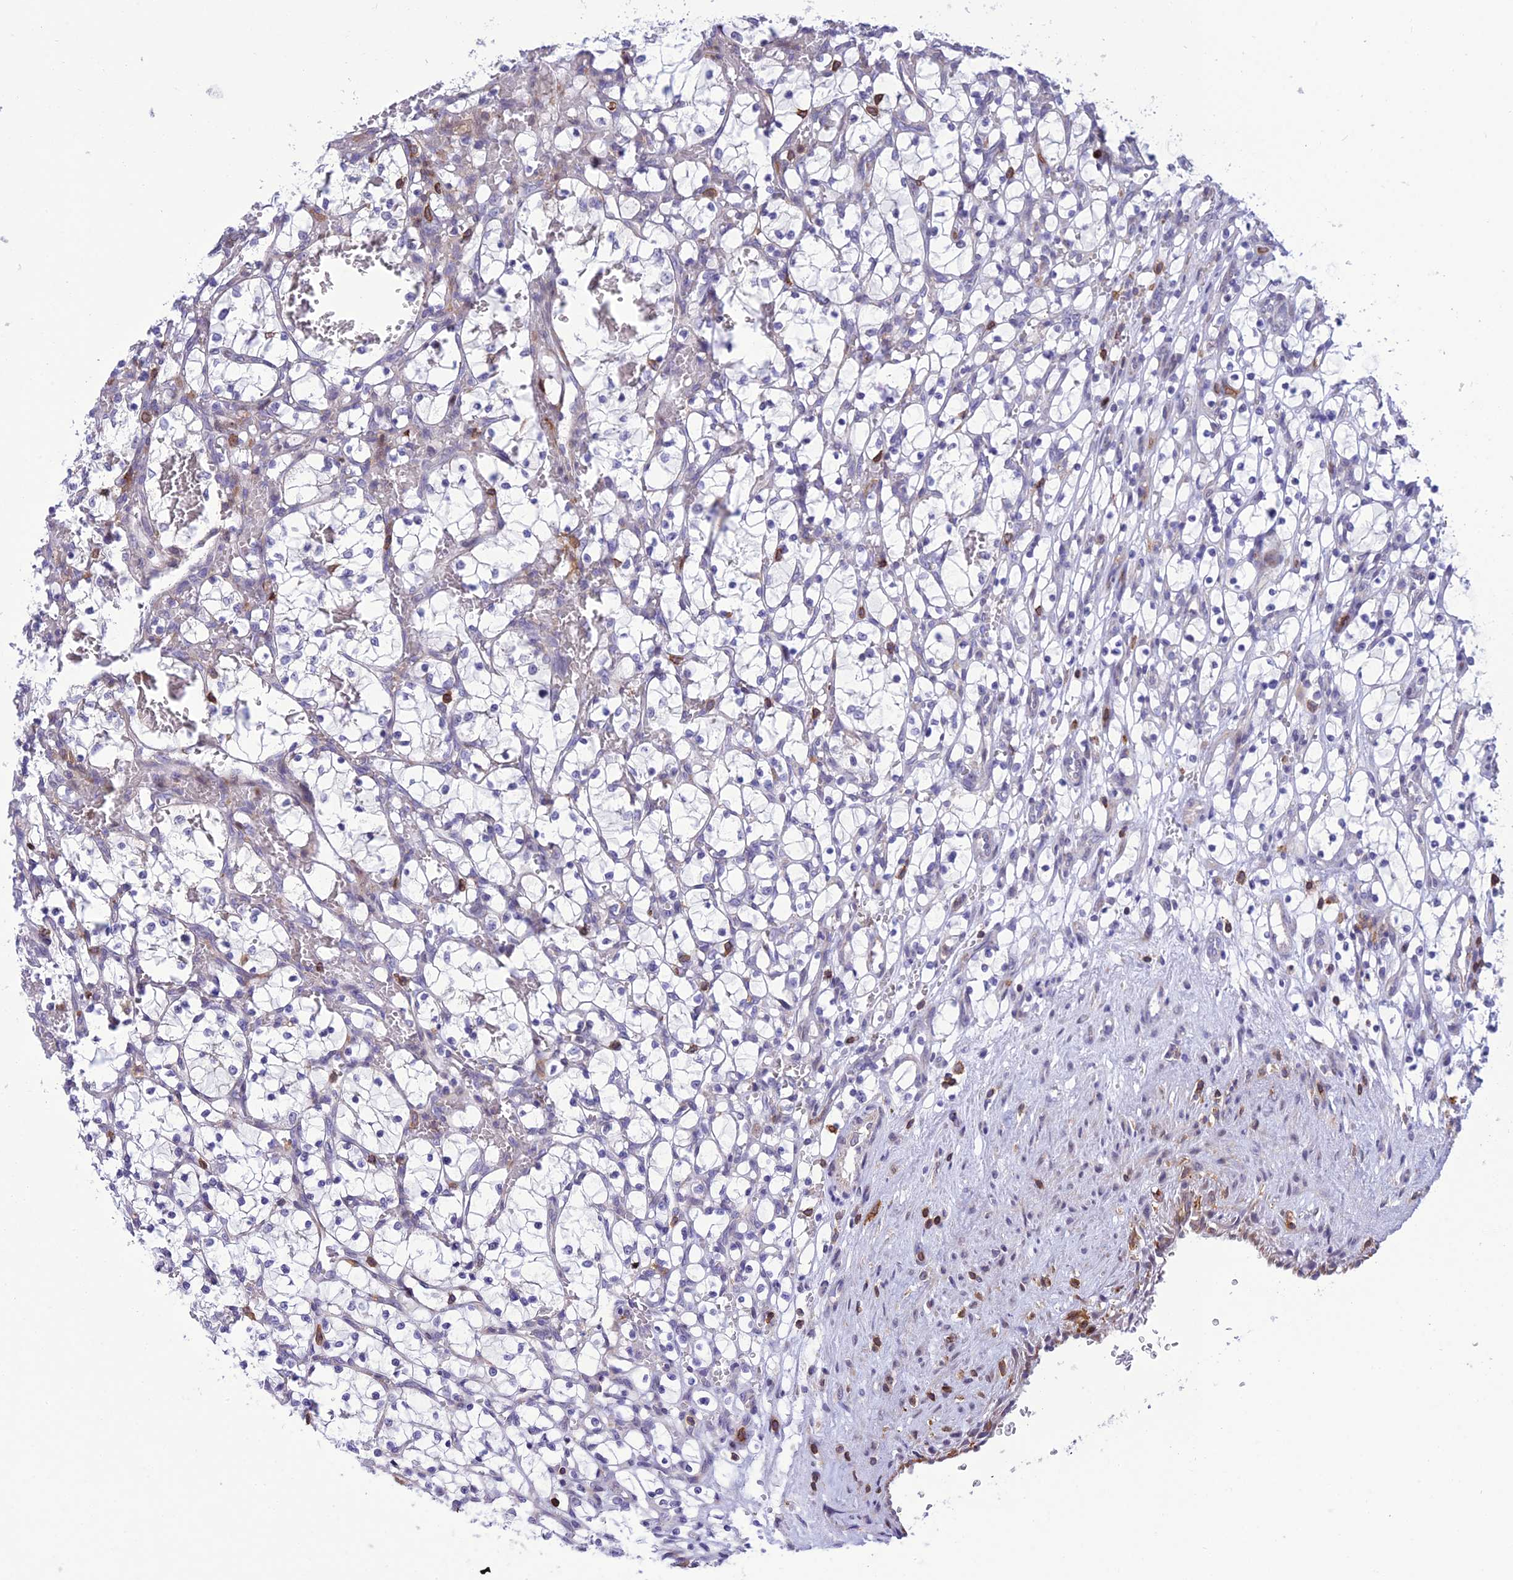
{"staining": {"intensity": "negative", "quantity": "none", "location": "none"}, "tissue": "renal cancer", "cell_type": "Tumor cells", "image_type": "cancer", "snomed": [{"axis": "morphology", "description": "Adenocarcinoma, NOS"}, {"axis": "topography", "description": "Kidney"}], "caption": "Immunohistochemistry (IHC) of renal cancer demonstrates no expression in tumor cells.", "gene": "FAM76A", "patient": {"sex": "female", "age": 69}}